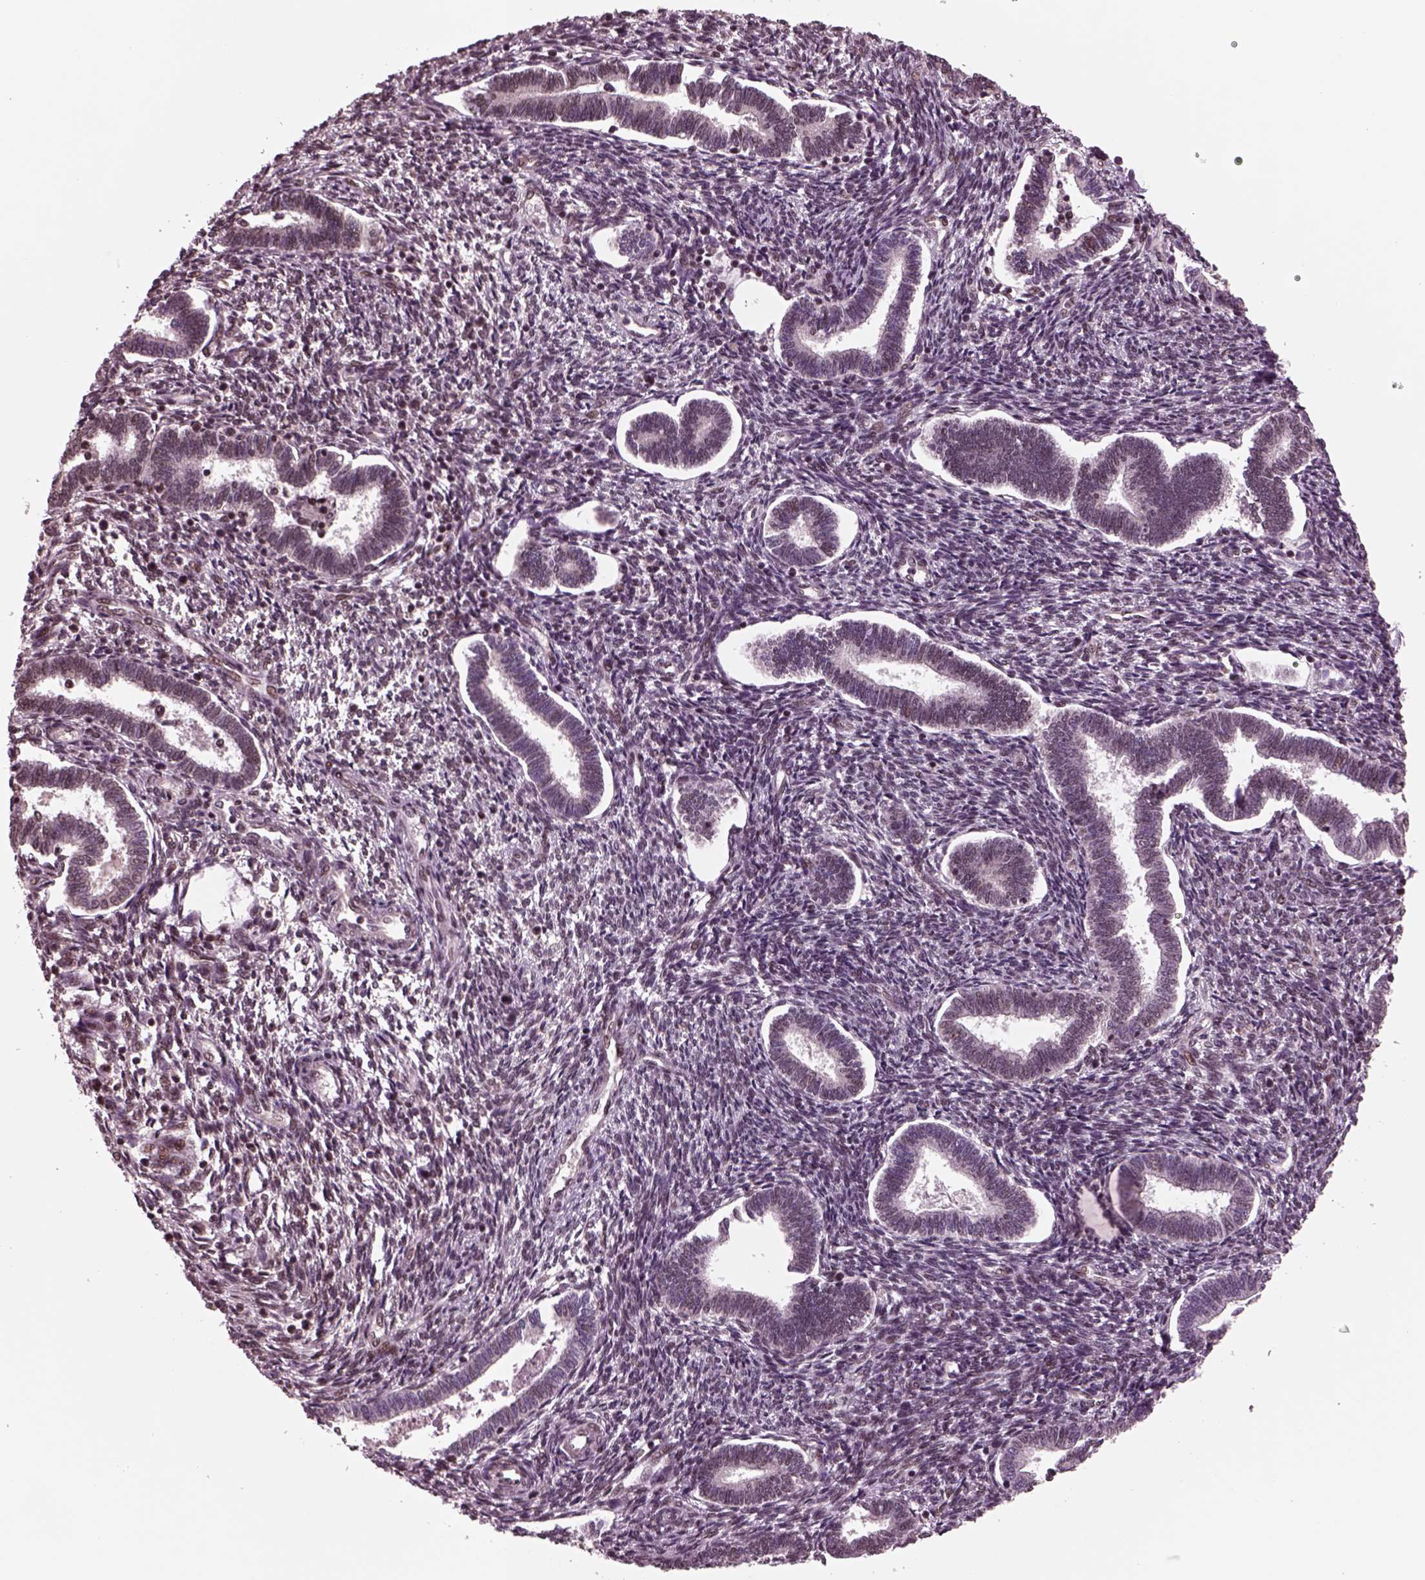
{"staining": {"intensity": "weak", "quantity": "25%-75%", "location": "nuclear"}, "tissue": "endometrium", "cell_type": "Cells in endometrial stroma", "image_type": "normal", "snomed": [{"axis": "morphology", "description": "Normal tissue, NOS"}, {"axis": "topography", "description": "Endometrium"}], "caption": "Brown immunohistochemical staining in benign endometrium demonstrates weak nuclear expression in about 25%-75% of cells in endometrial stroma.", "gene": "NAP1L5", "patient": {"sex": "female", "age": 42}}